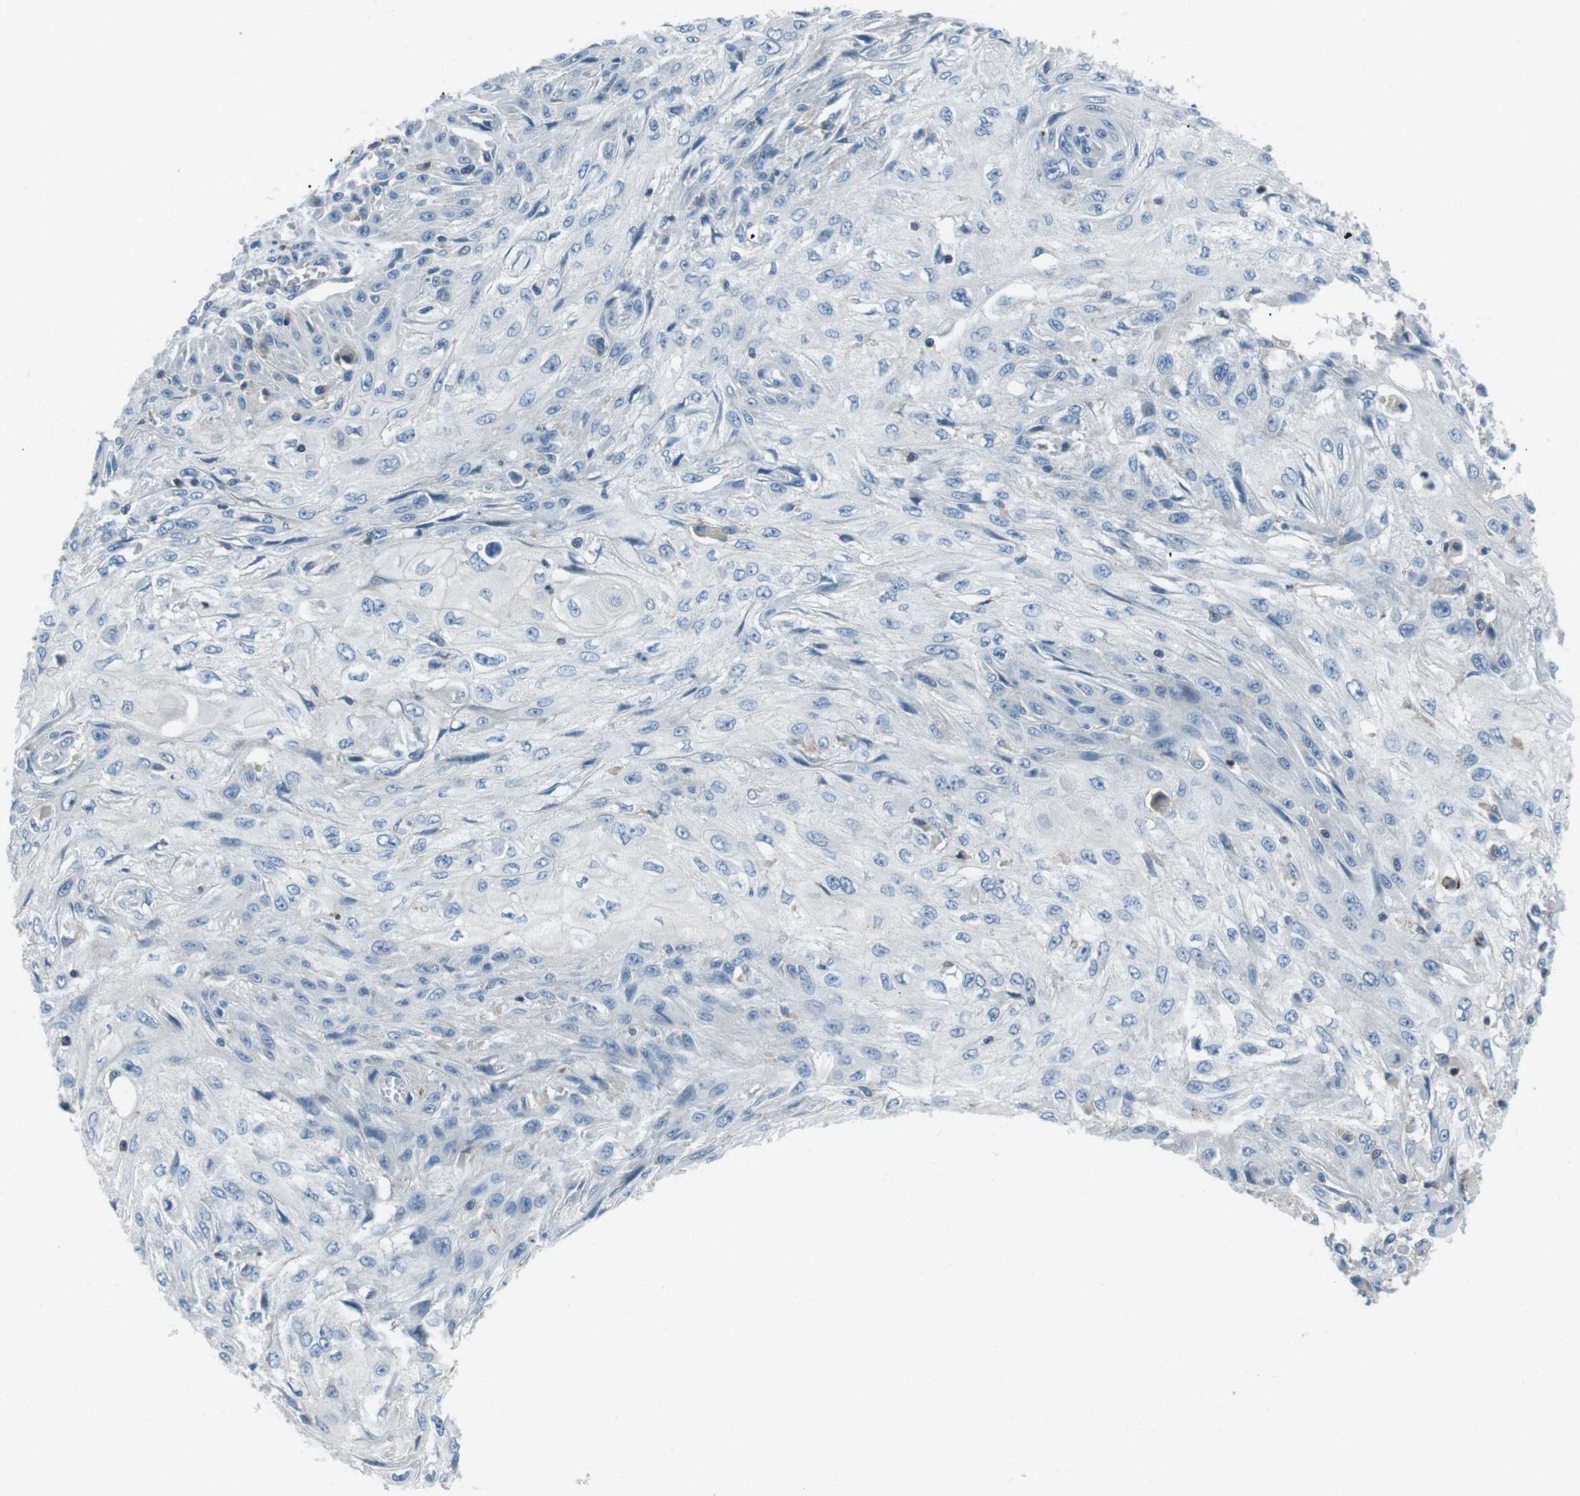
{"staining": {"intensity": "negative", "quantity": "none", "location": "none"}, "tissue": "skin cancer", "cell_type": "Tumor cells", "image_type": "cancer", "snomed": [{"axis": "morphology", "description": "Squamous cell carcinoma, NOS"}, {"axis": "topography", "description": "Skin"}], "caption": "Squamous cell carcinoma (skin) was stained to show a protein in brown. There is no significant positivity in tumor cells. The staining is performed using DAB (3,3'-diaminobenzidine) brown chromogen with nuclei counter-stained in using hematoxylin.", "gene": "ARVCF", "patient": {"sex": "male", "age": 75}}